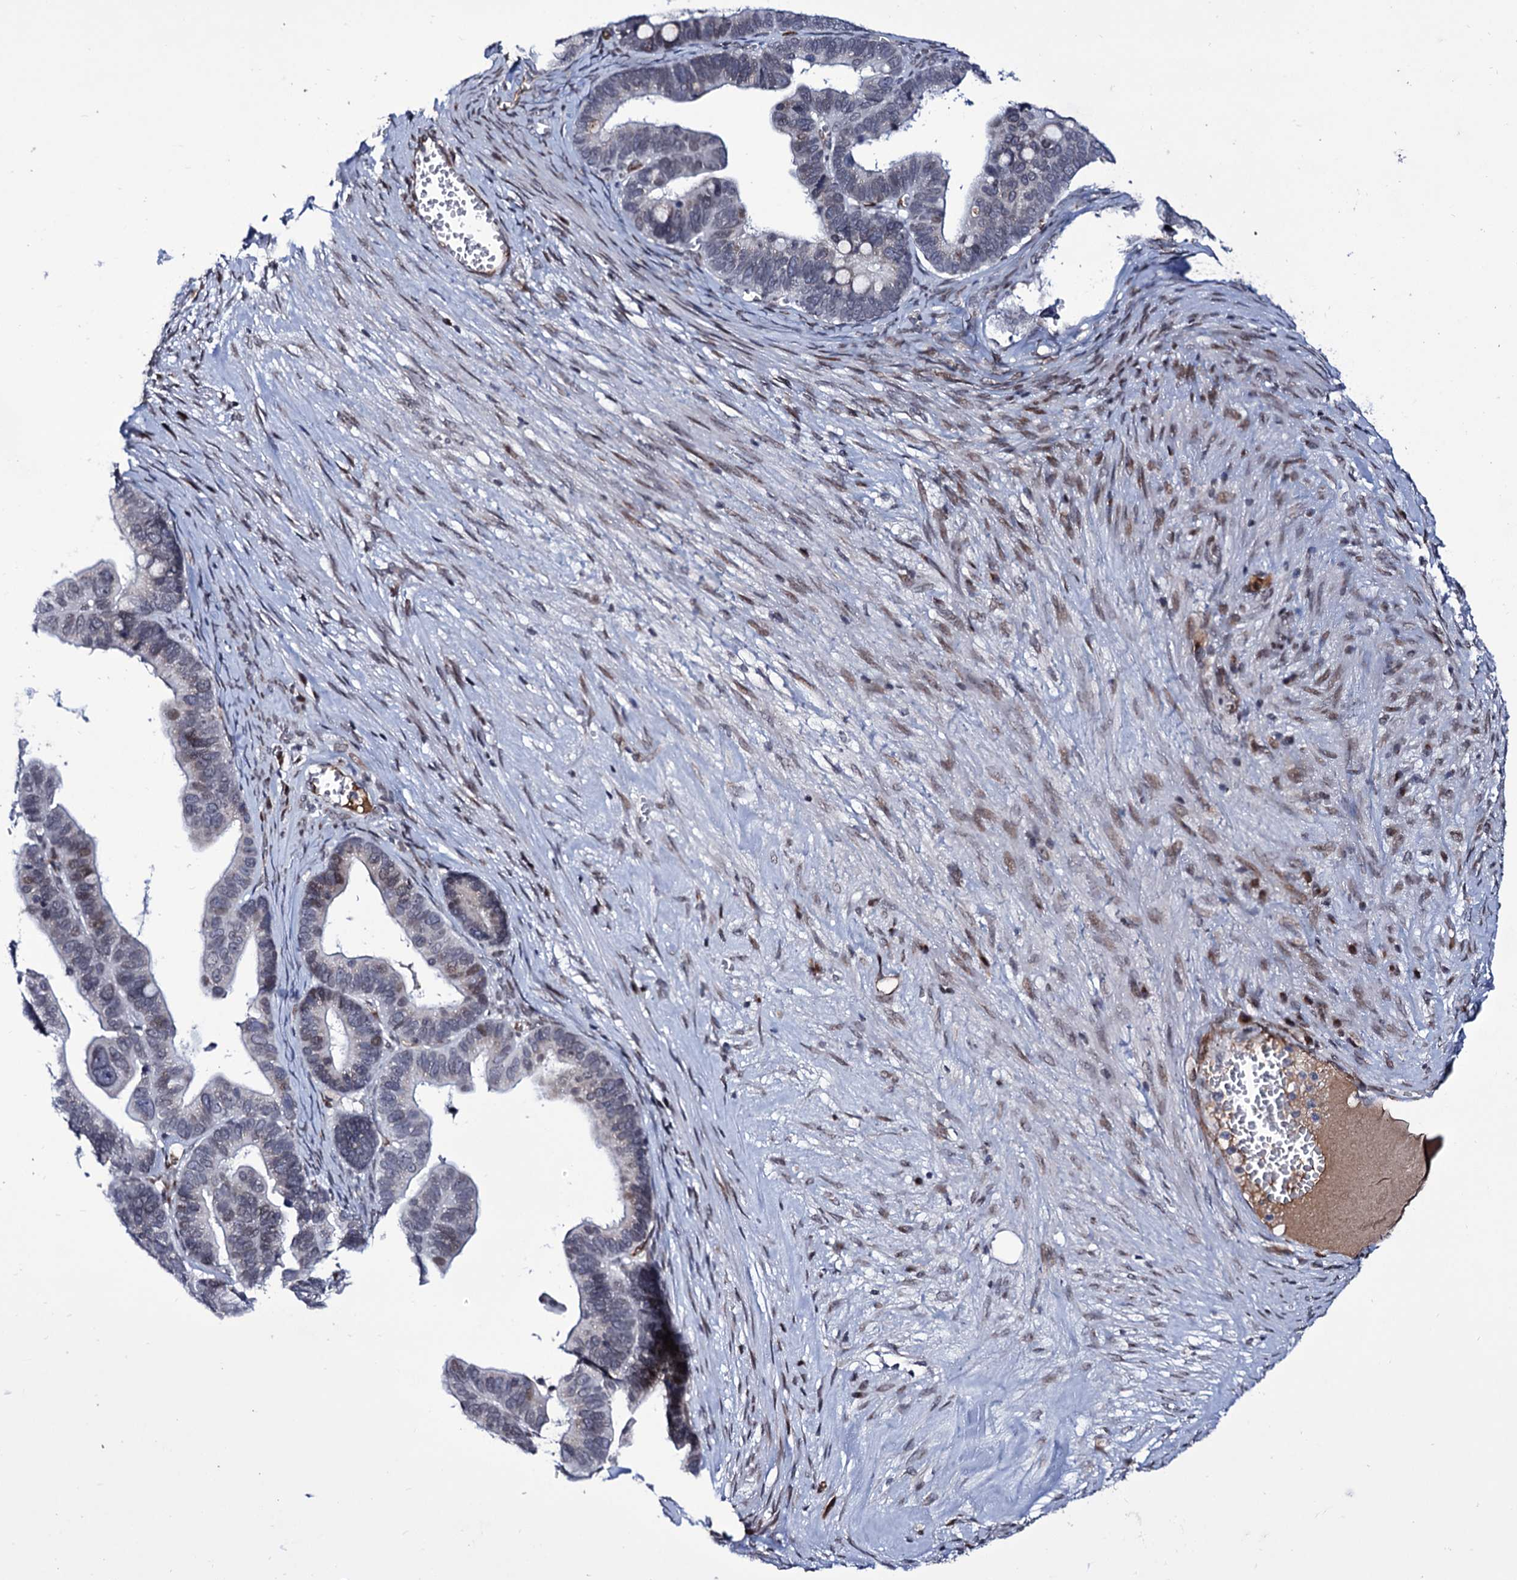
{"staining": {"intensity": "moderate", "quantity": "<25%", "location": "nuclear"}, "tissue": "ovarian cancer", "cell_type": "Tumor cells", "image_type": "cancer", "snomed": [{"axis": "morphology", "description": "Cystadenocarcinoma, serous, NOS"}, {"axis": "topography", "description": "Ovary"}], "caption": "IHC (DAB) staining of human serous cystadenocarcinoma (ovarian) exhibits moderate nuclear protein expression in approximately <25% of tumor cells.", "gene": "ZC3H12C", "patient": {"sex": "female", "age": 56}}